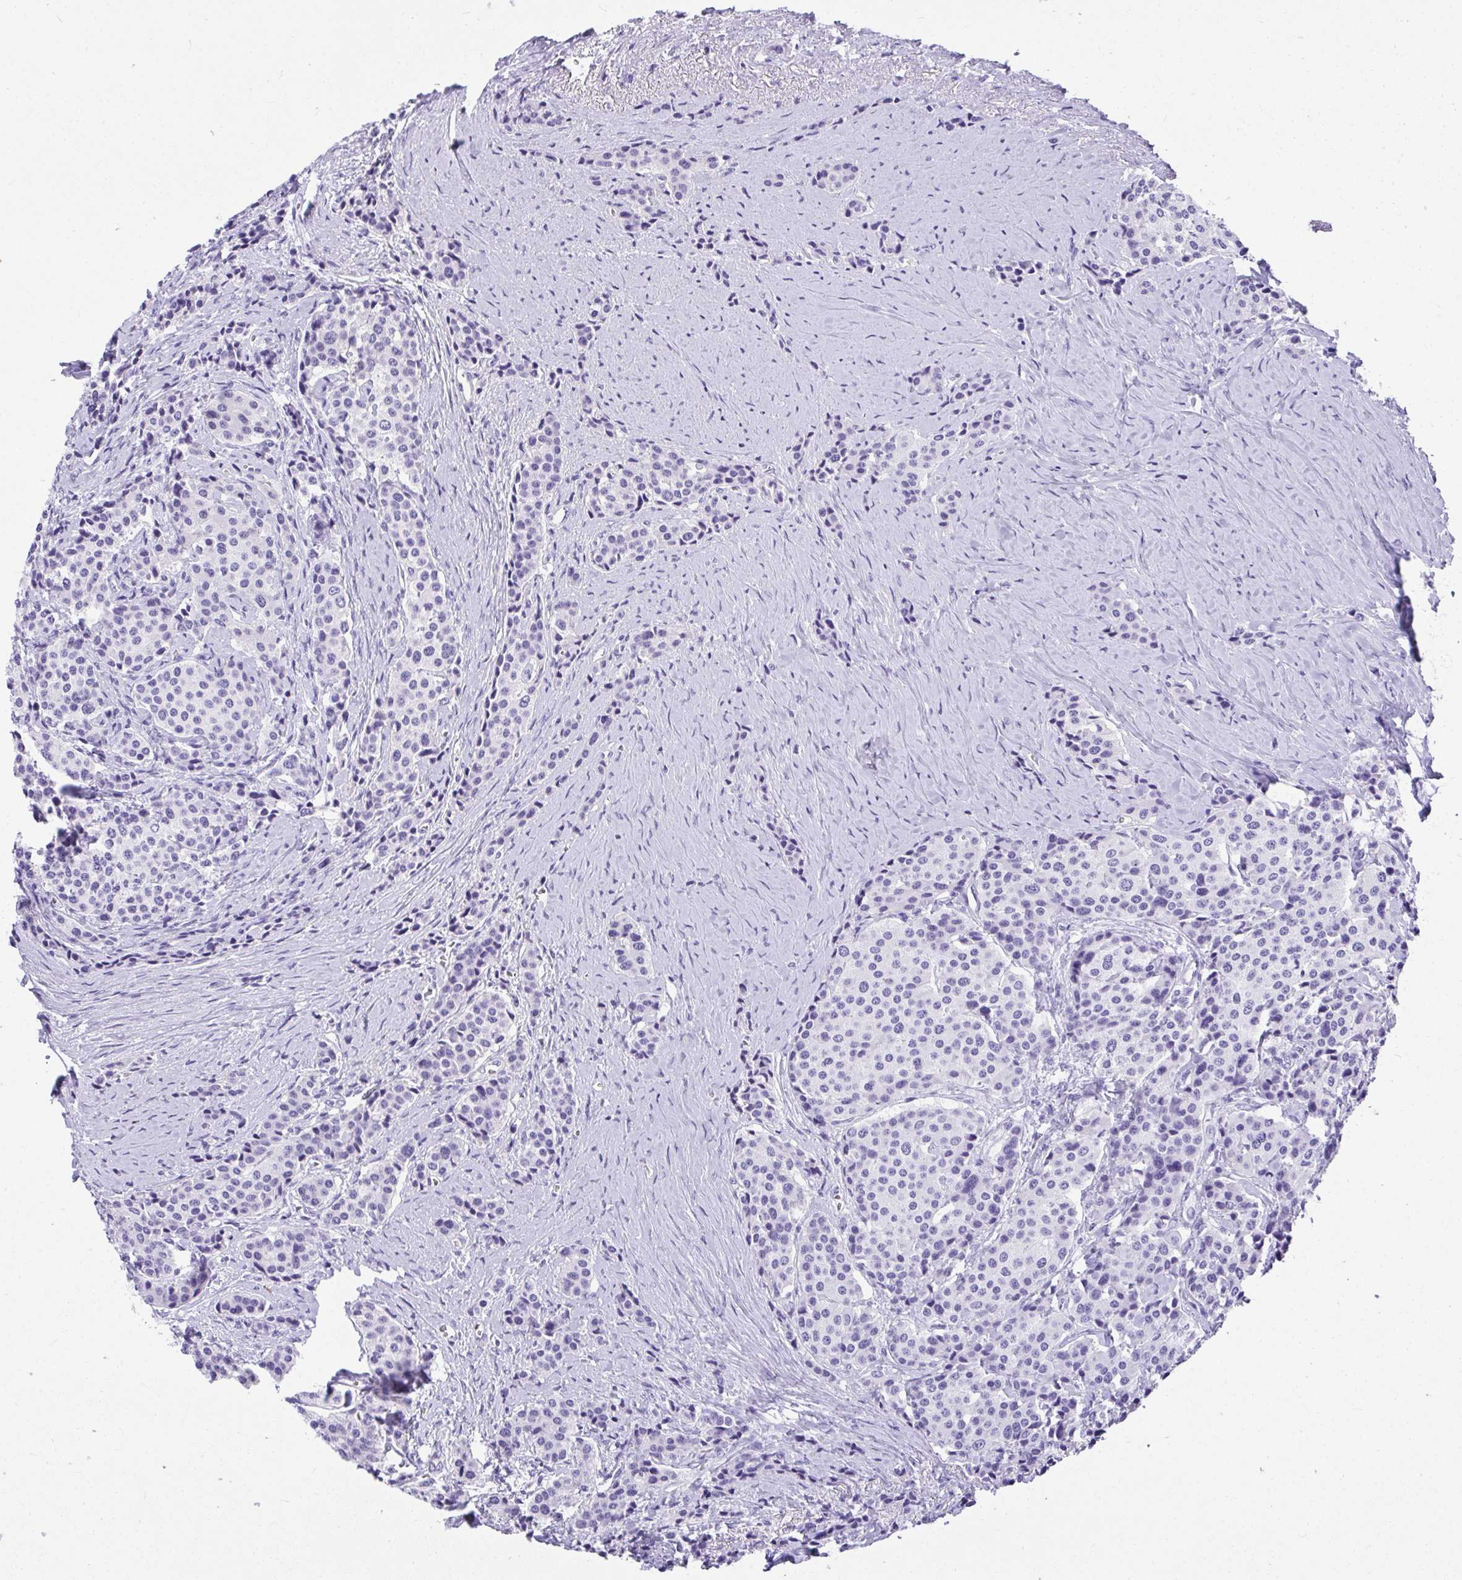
{"staining": {"intensity": "negative", "quantity": "none", "location": "none"}, "tissue": "carcinoid", "cell_type": "Tumor cells", "image_type": "cancer", "snomed": [{"axis": "morphology", "description": "Carcinoid, malignant, NOS"}, {"axis": "topography", "description": "Small intestine"}], "caption": "Immunohistochemistry (IHC) of human carcinoid demonstrates no expression in tumor cells.", "gene": "AVIL", "patient": {"sex": "male", "age": 73}}